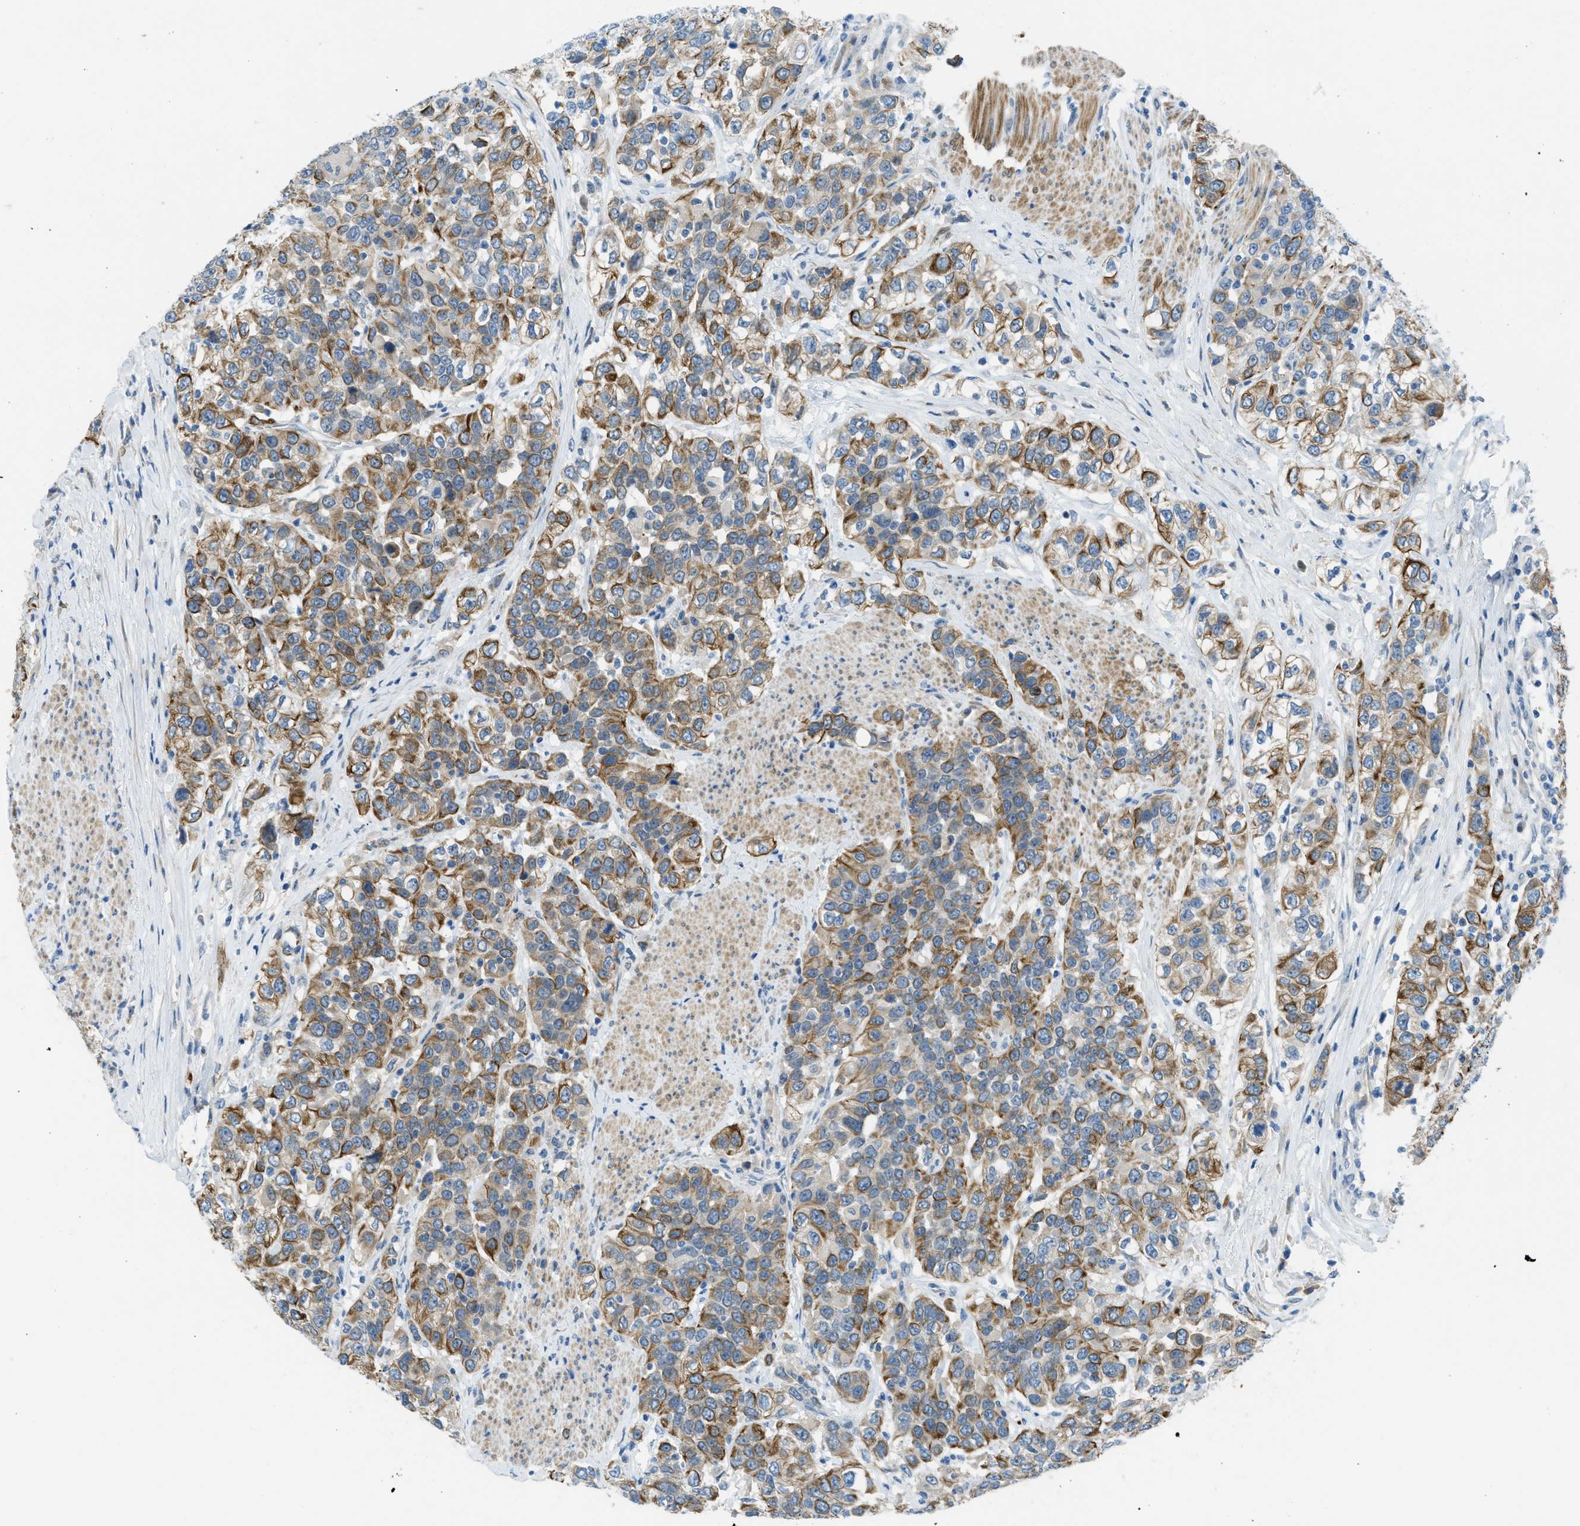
{"staining": {"intensity": "moderate", "quantity": ">75%", "location": "cytoplasmic/membranous"}, "tissue": "urothelial cancer", "cell_type": "Tumor cells", "image_type": "cancer", "snomed": [{"axis": "morphology", "description": "Urothelial carcinoma, High grade"}, {"axis": "topography", "description": "Urinary bladder"}], "caption": "Urothelial carcinoma (high-grade) stained with a protein marker shows moderate staining in tumor cells.", "gene": "KLHL8", "patient": {"sex": "female", "age": 80}}